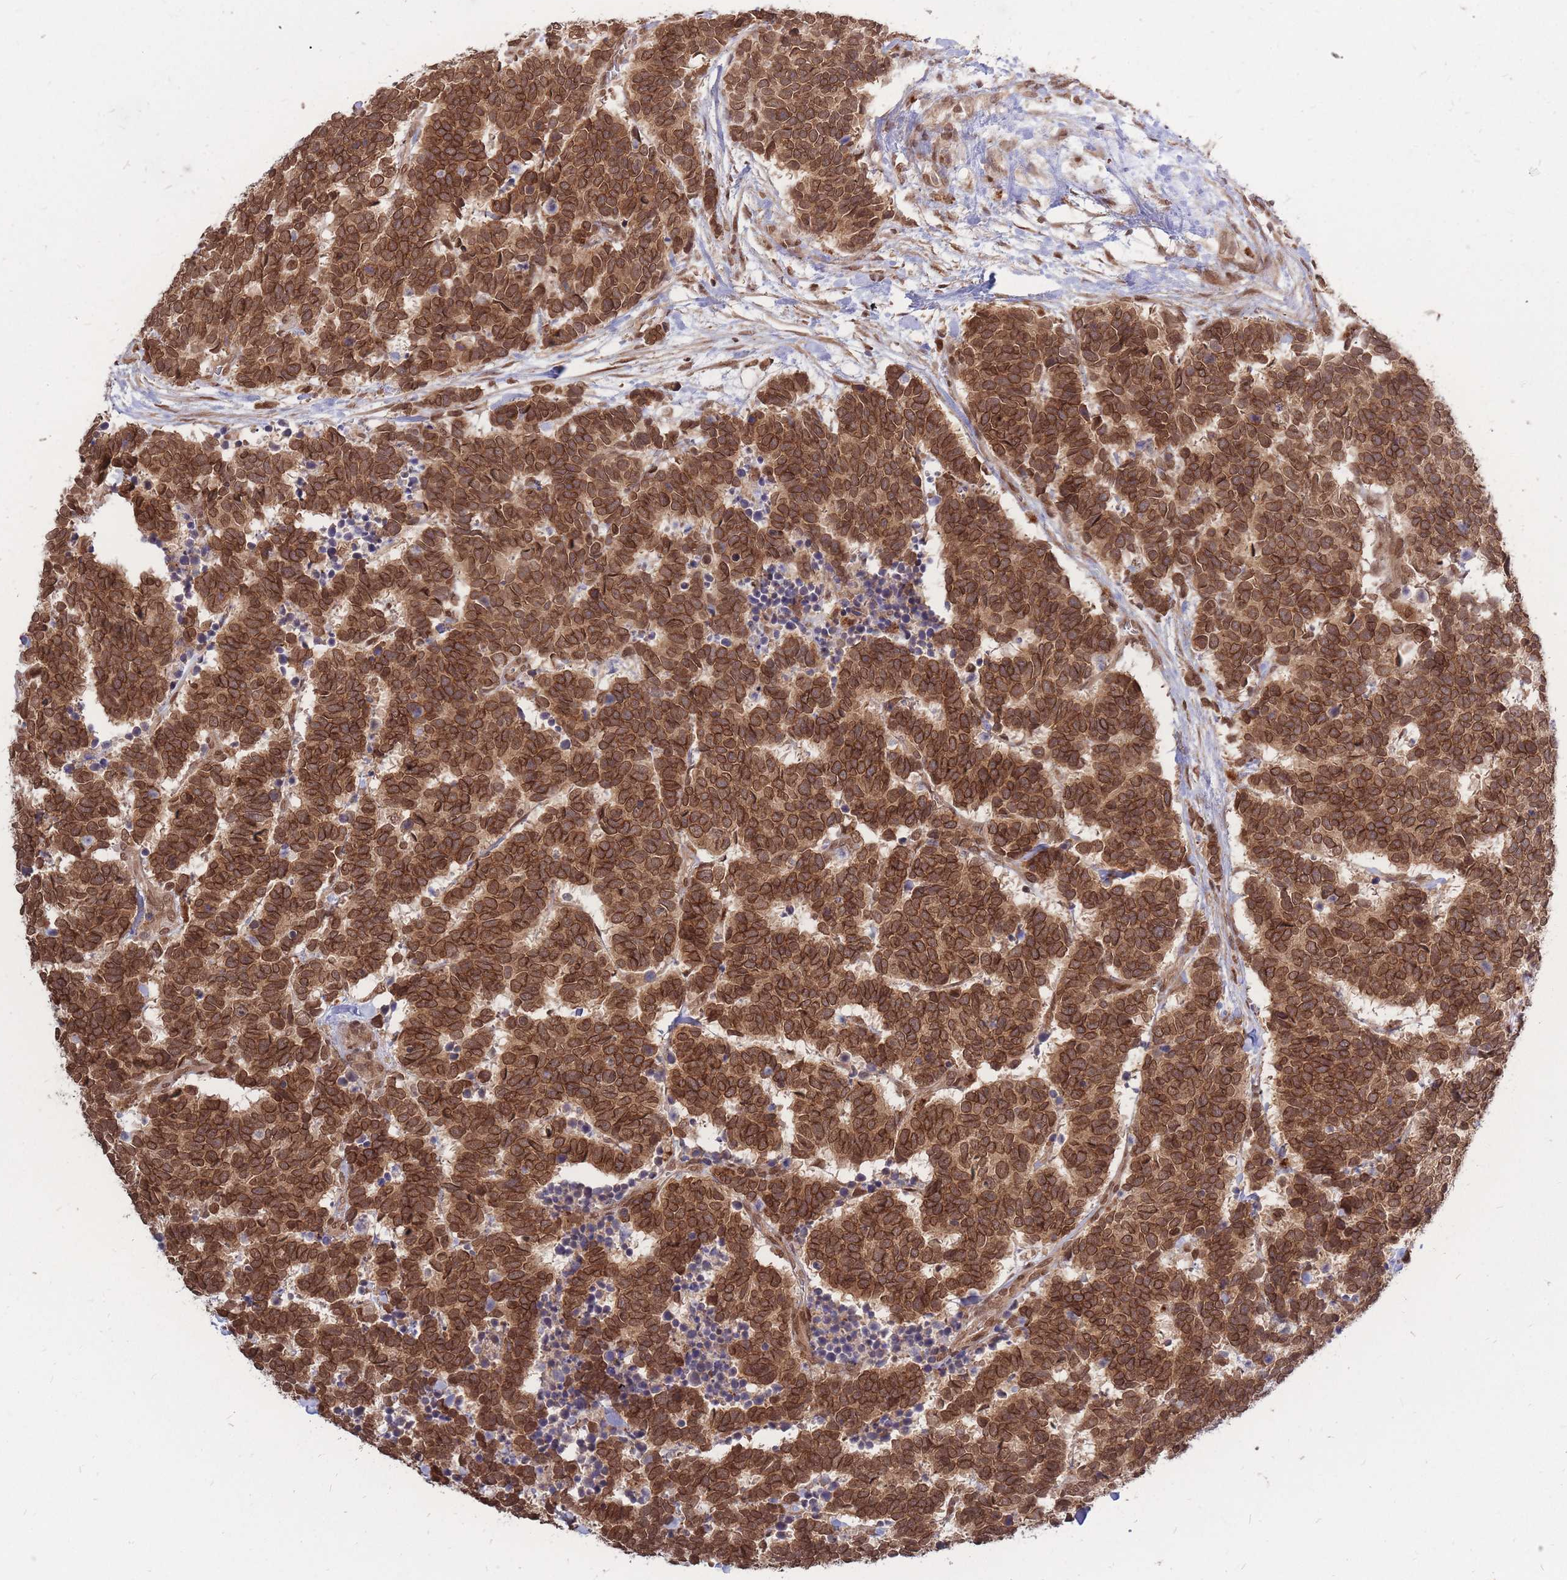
{"staining": {"intensity": "strong", "quantity": ">75%", "location": "cytoplasmic/membranous,nuclear"}, "tissue": "carcinoid", "cell_type": "Tumor cells", "image_type": "cancer", "snomed": [{"axis": "morphology", "description": "Carcinoma, NOS"}, {"axis": "morphology", "description": "Carcinoid, malignant, NOS"}, {"axis": "topography", "description": "Urinary bladder"}], "caption": "Malignant carcinoid tissue reveals strong cytoplasmic/membranous and nuclear expression in about >75% of tumor cells", "gene": "SRA1", "patient": {"sex": "male", "age": 57}}